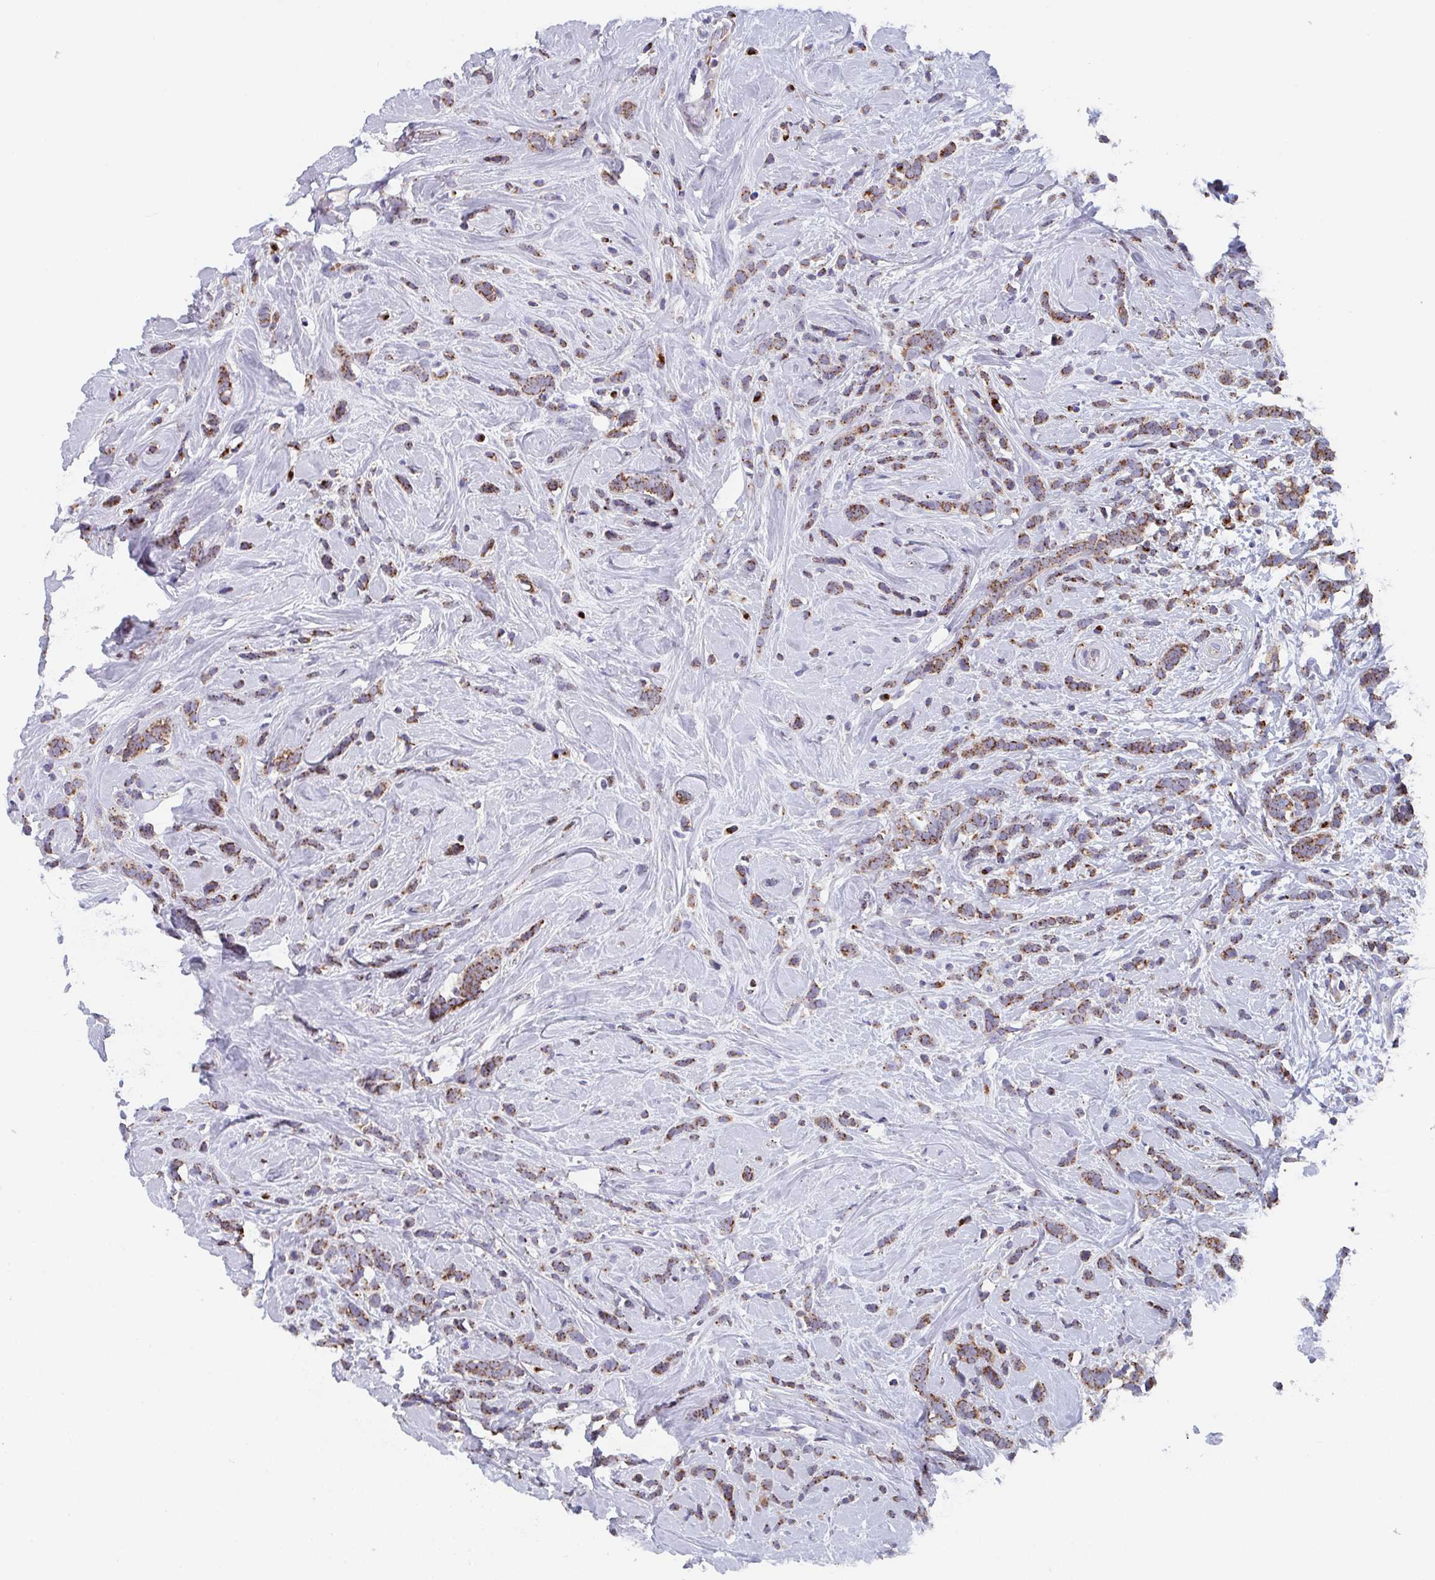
{"staining": {"intensity": "moderate", "quantity": ">75%", "location": "cytoplasmic/membranous"}, "tissue": "breast cancer", "cell_type": "Tumor cells", "image_type": "cancer", "snomed": [{"axis": "morphology", "description": "Lobular carcinoma"}, {"axis": "topography", "description": "Breast"}], "caption": "The micrograph reveals a brown stain indicating the presence of a protein in the cytoplasmic/membranous of tumor cells in breast cancer.", "gene": "PROSER3", "patient": {"sex": "female", "age": 58}}